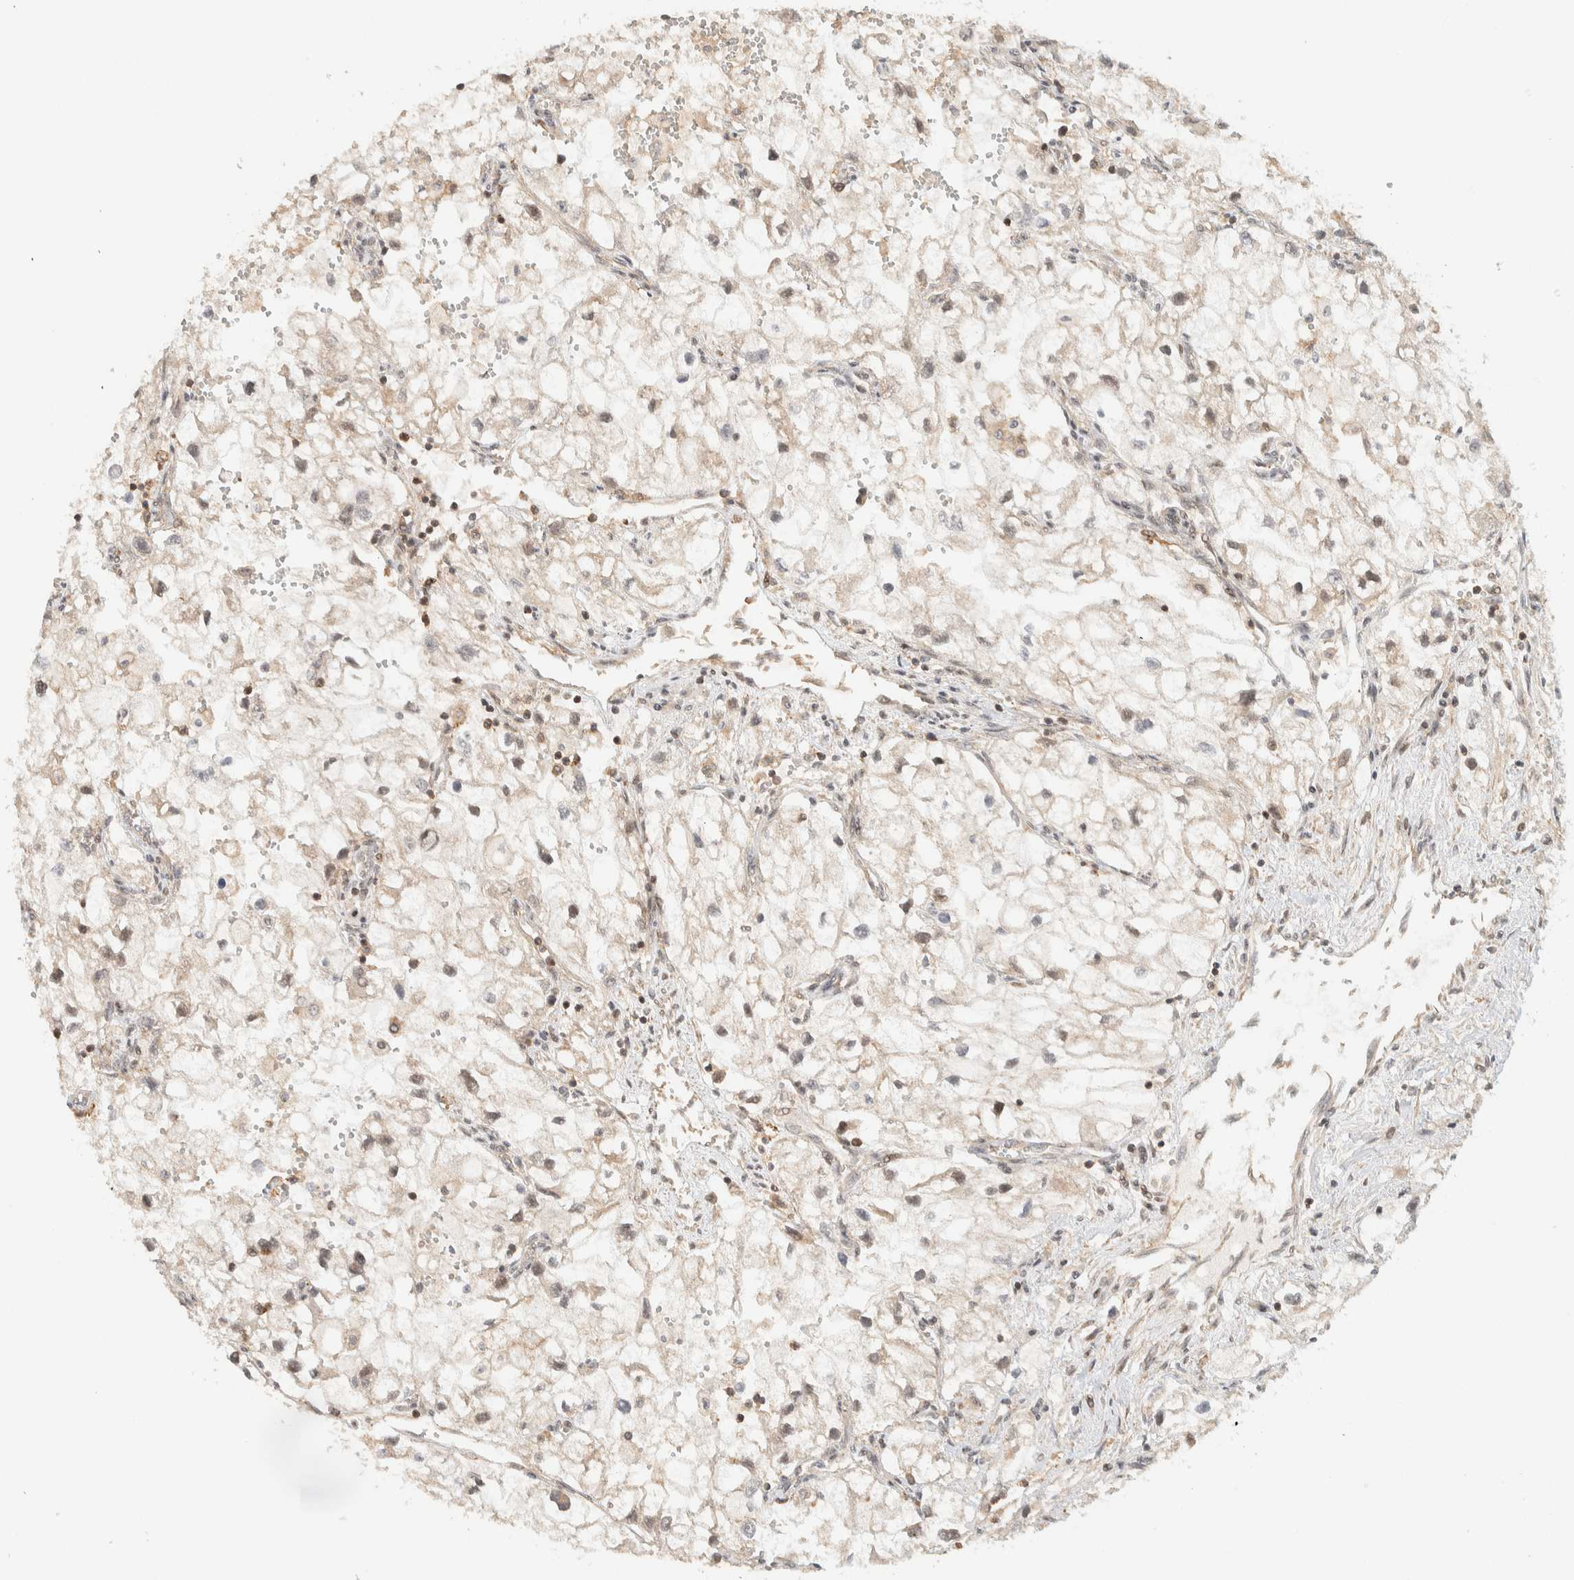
{"staining": {"intensity": "weak", "quantity": ">75%", "location": "cytoplasmic/membranous,nuclear"}, "tissue": "renal cancer", "cell_type": "Tumor cells", "image_type": "cancer", "snomed": [{"axis": "morphology", "description": "Adenocarcinoma, NOS"}, {"axis": "topography", "description": "Kidney"}], "caption": "The micrograph shows staining of renal cancer (adenocarcinoma), revealing weak cytoplasmic/membranous and nuclear protein staining (brown color) within tumor cells.", "gene": "ARFGEF1", "patient": {"sex": "female", "age": 70}}